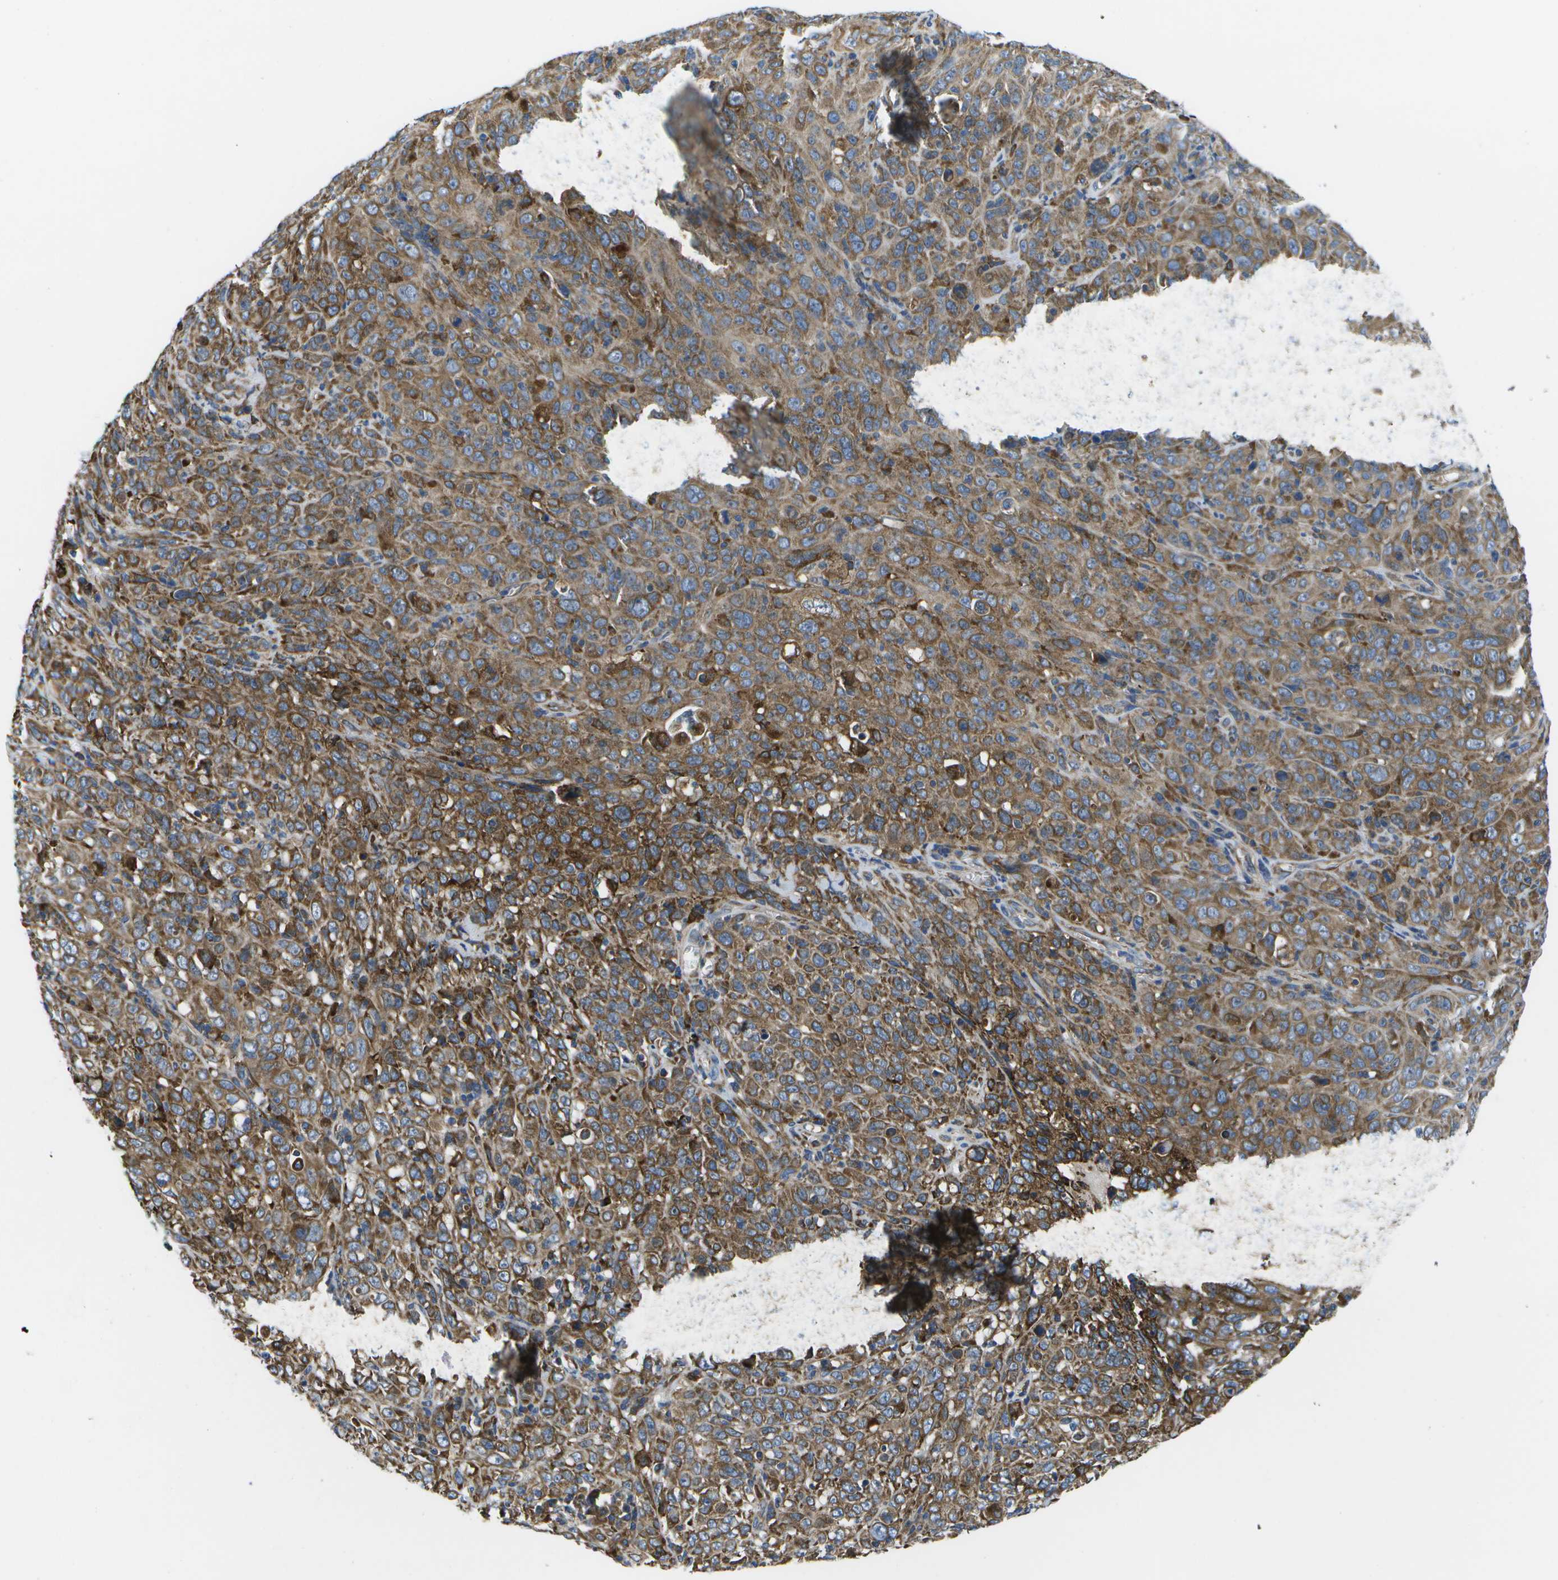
{"staining": {"intensity": "moderate", "quantity": ">75%", "location": "cytoplasmic/membranous"}, "tissue": "cervical cancer", "cell_type": "Tumor cells", "image_type": "cancer", "snomed": [{"axis": "morphology", "description": "Squamous cell carcinoma, NOS"}, {"axis": "topography", "description": "Cervix"}], "caption": "IHC (DAB) staining of squamous cell carcinoma (cervical) displays moderate cytoplasmic/membranous protein expression in about >75% of tumor cells.", "gene": "GDF5", "patient": {"sex": "female", "age": 46}}